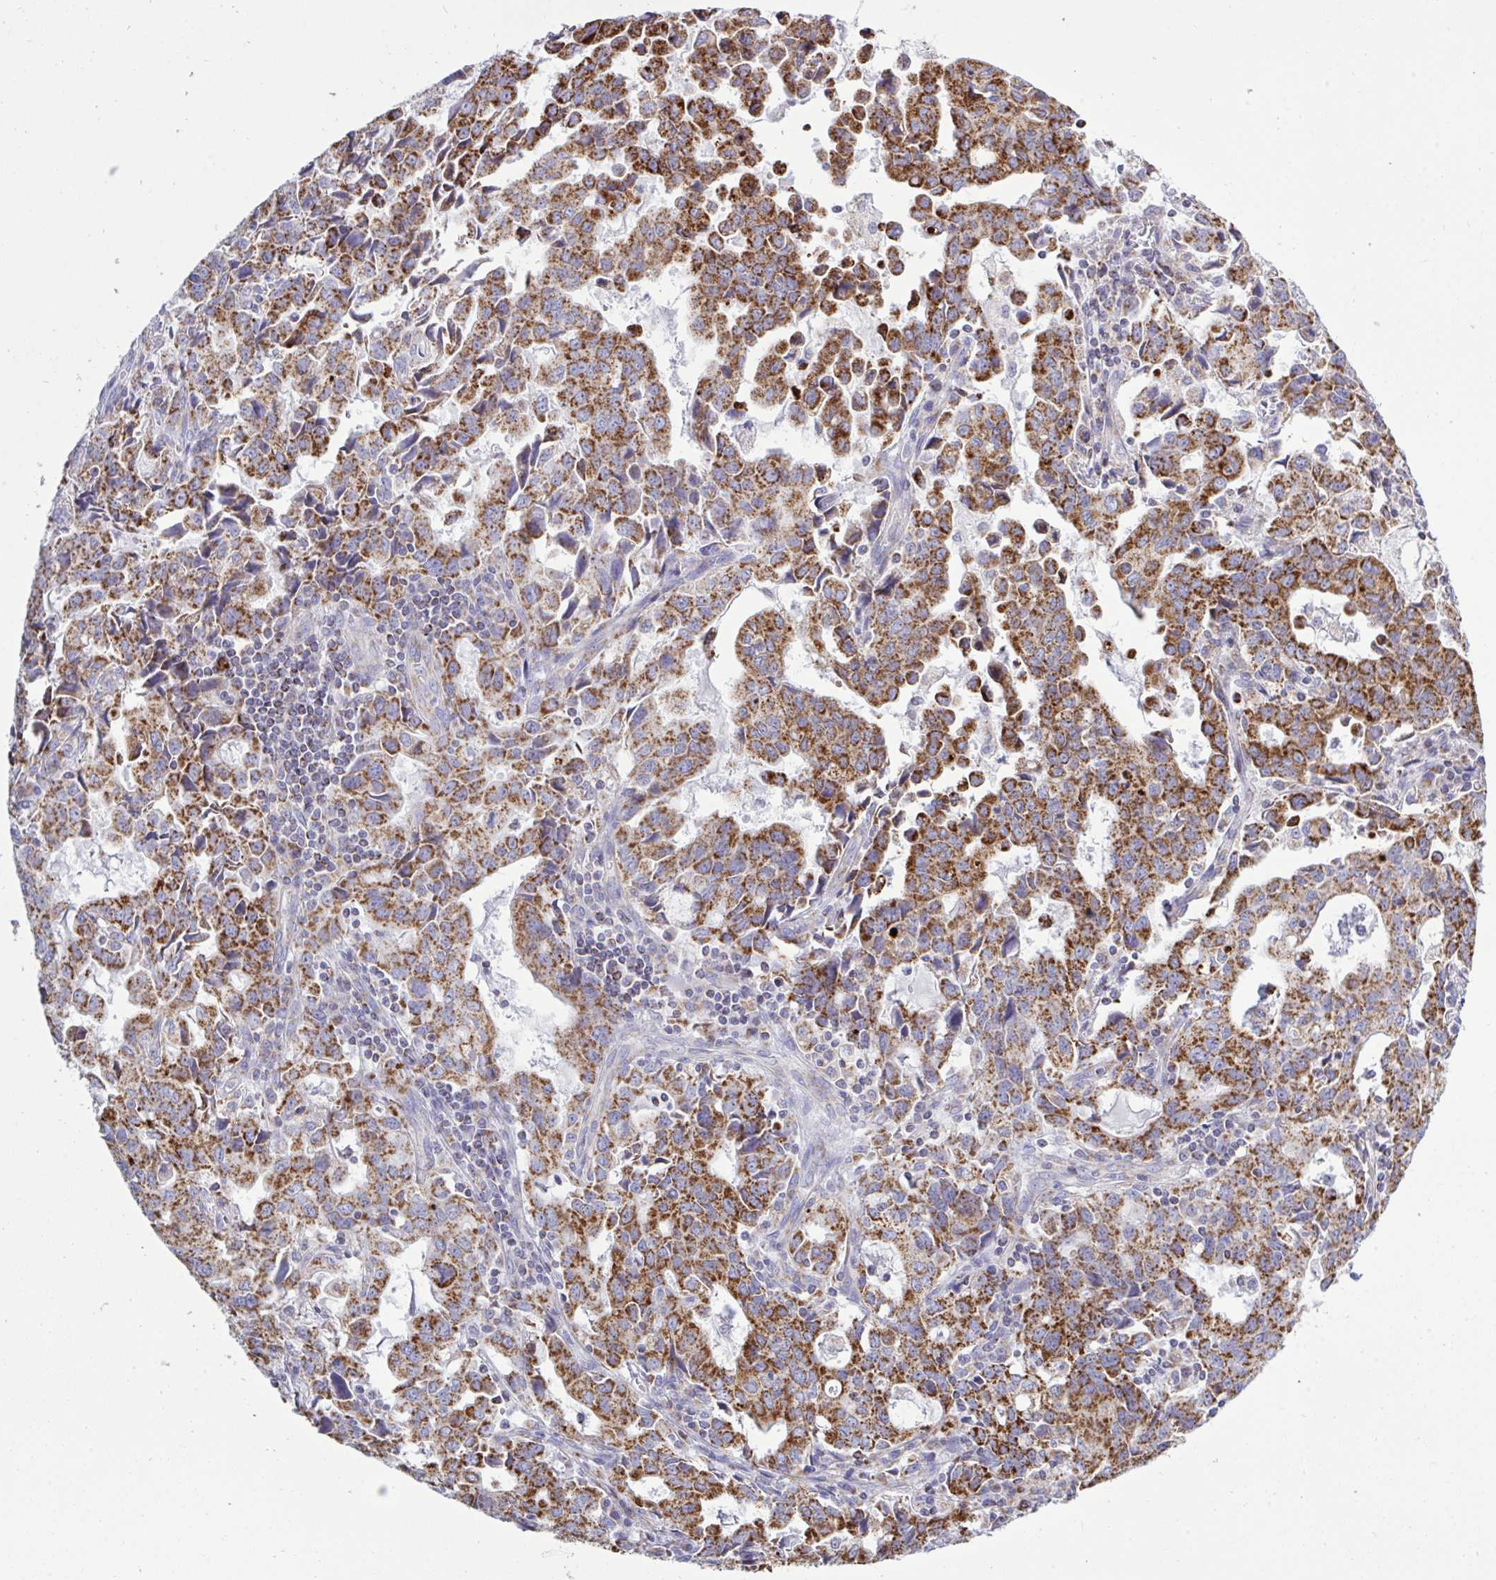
{"staining": {"intensity": "strong", "quantity": ">75%", "location": "cytoplasmic/membranous"}, "tissue": "stomach cancer", "cell_type": "Tumor cells", "image_type": "cancer", "snomed": [{"axis": "morphology", "description": "Adenocarcinoma, NOS"}, {"axis": "topography", "description": "Stomach, upper"}], "caption": "A histopathology image of adenocarcinoma (stomach) stained for a protein shows strong cytoplasmic/membranous brown staining in tumor cells. Using DAB (3,3'-diaminobenzidine) (brown) and hematoxylin (blue) stains, captured at high magnification using brightfield microscopy.", "gene": "HSPE1", "patient": {"sex": "male", "age": 85}}